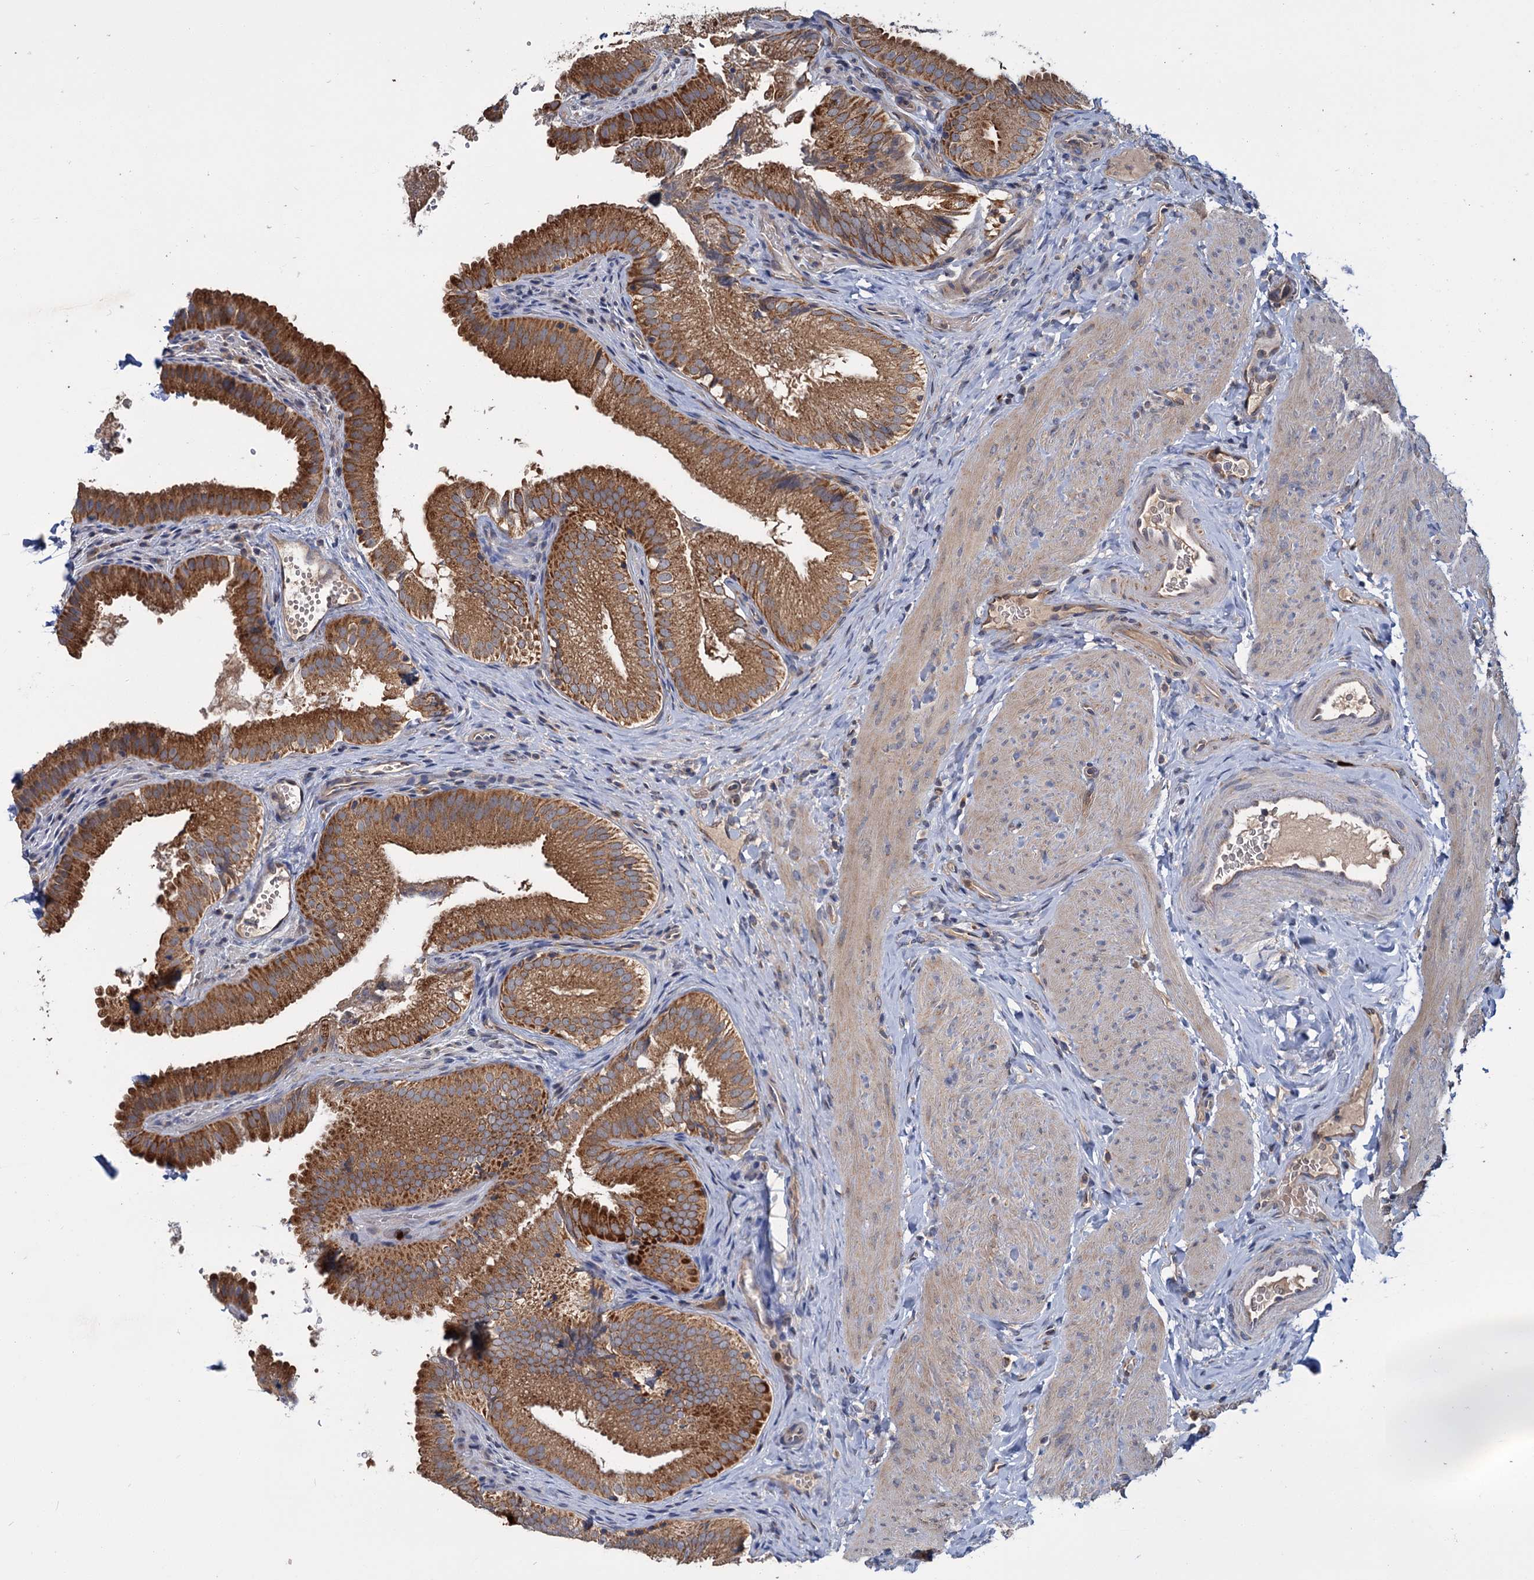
{"staining": {"intensity": "moderate", "quantity": ">75%", "location": "cytoplasmic/membranous"}, "tissue": "gallbladder", "cell_type": "Glandular cells", "image_type": "normal", "snomed": [{"axis": "morphology", "description": "Normal tissue, NOS"}, {"axis": "topography", "description": "Gallbladder"}], "caption": "Protein staining of unremarkable gallbladder displays moderate cytoplasmic/membranous expression in approximately >75% of glandular cells. Nuclei are stained in blue.", "gene": "DYNC2H1", "patient": {"sex": "female", "age": 30}}